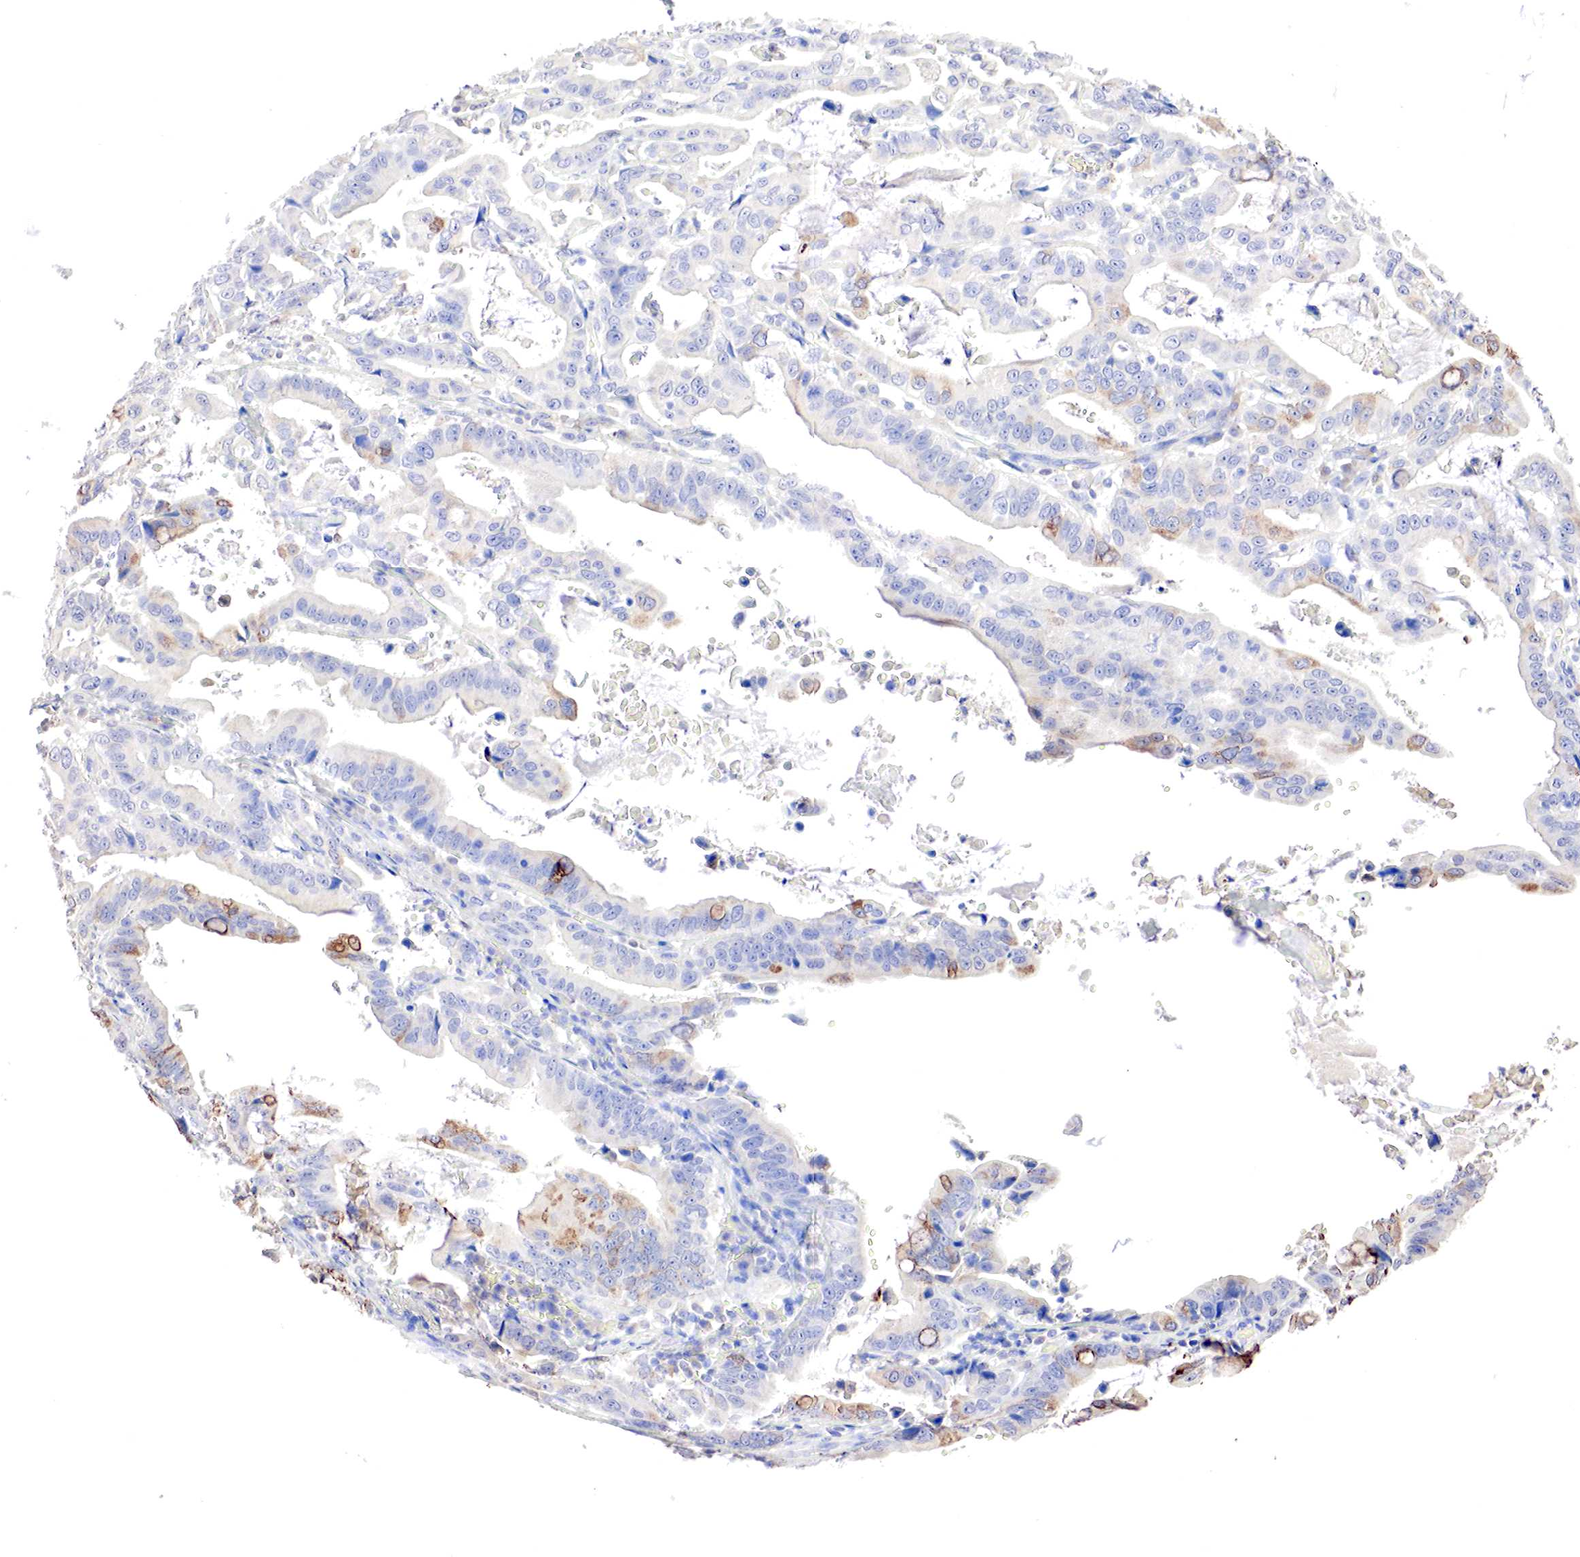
{"staining": {"intensity": "negative", "quantity": "none", "location": "none"}, "tissue": "stomach cancer", "cell_type": "Tumor cells", "image_type": "cancer", "snomed": [{"axis": "morphology", "description": "Adenocarcinoma, NOS"}, {"axis": "topography", "description": "Stomach, upper"}], "caption": "Micrograph shows no protein expression in tumor cells of adenocarcinoma (stomach) tissue.", "gene": "GATA1", "patient": {"sex": "male", "age": 63}}